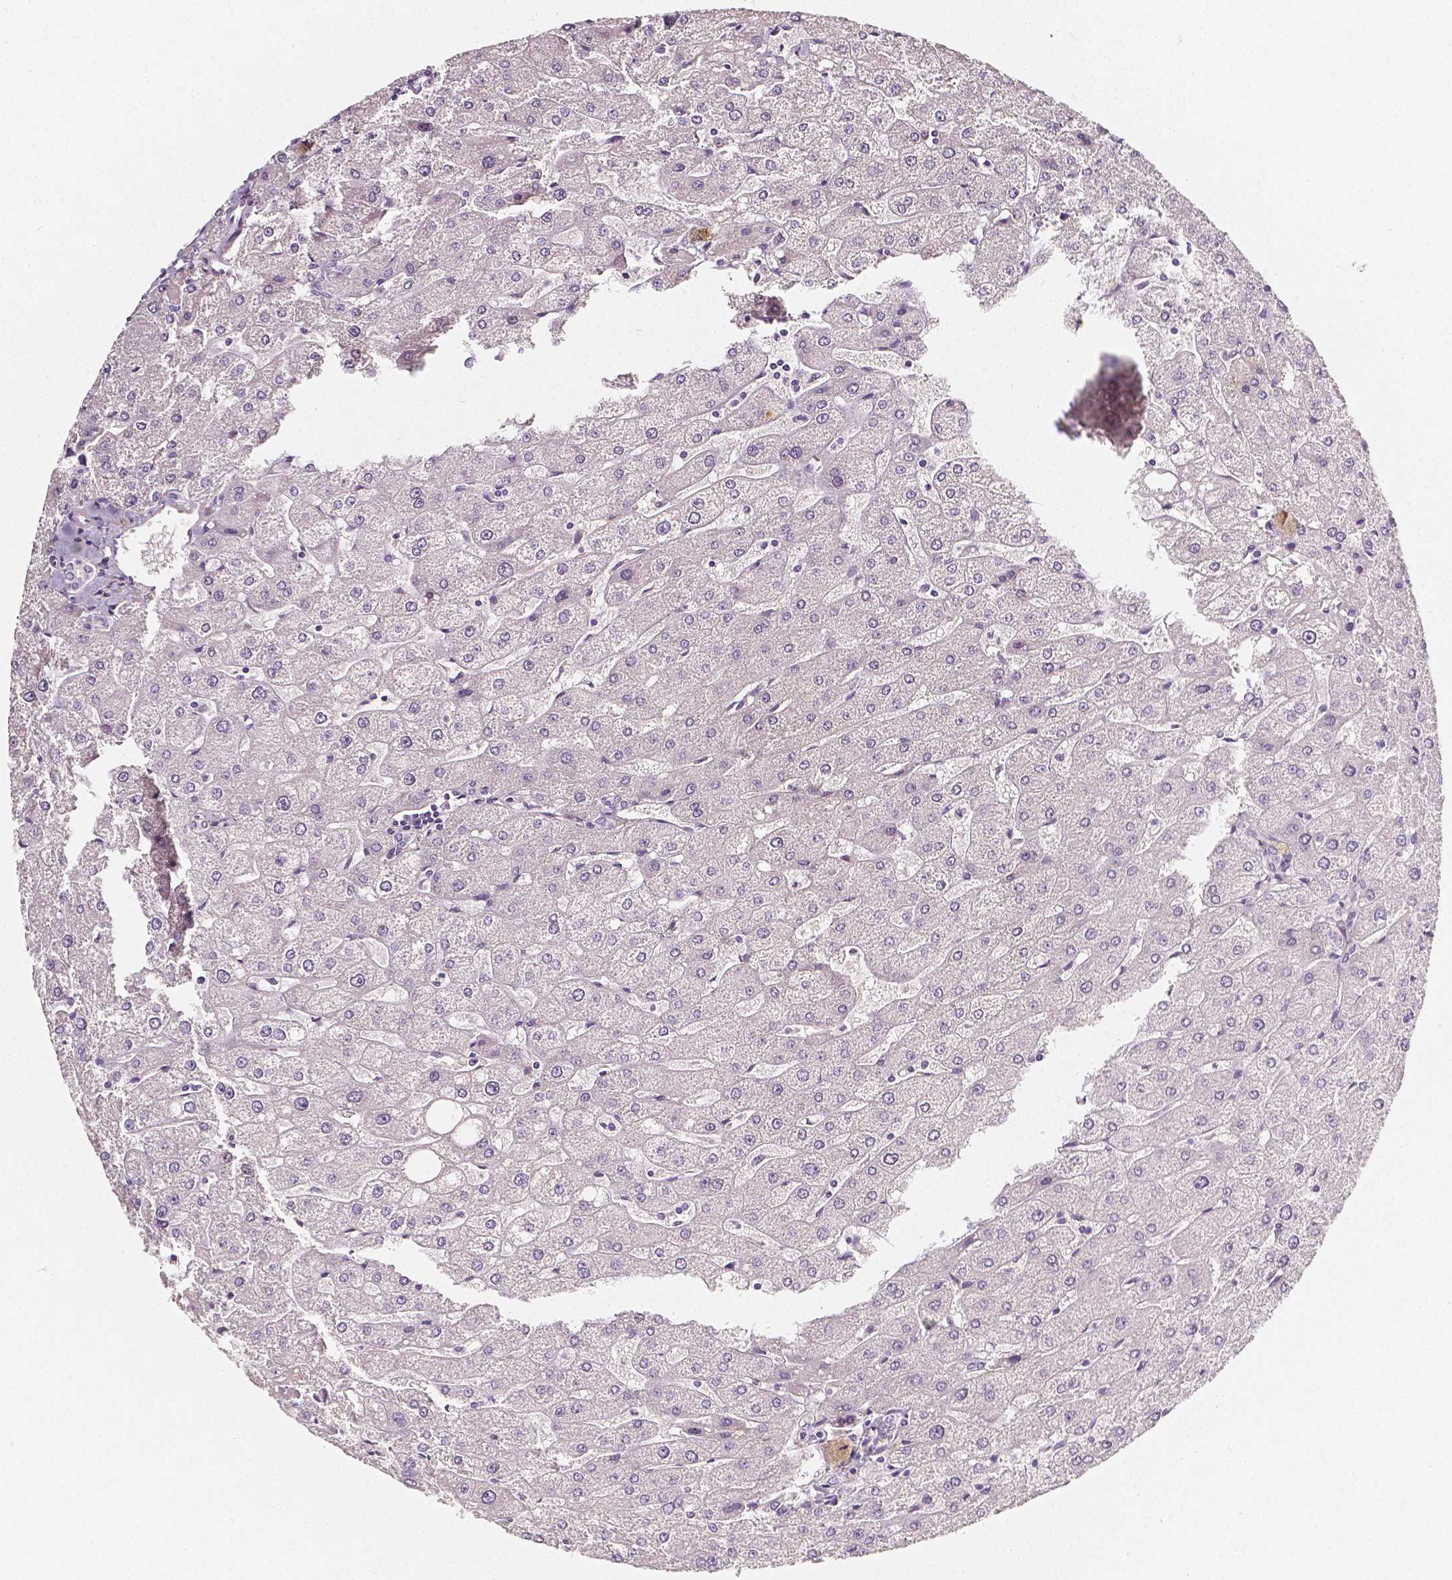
{"staining": {"intensity": "negative", "quantity": "none", "location": "none"}, "tissue": "liver", "cell_type": "Cholangiocytes", "image_type": "normal", "snomed": [{"axis": "morphology", "description": "Normal tissue, NOS"}, {"axis": "topography", "description": "Liver"}], "caption": "Cholangiocytes show no significant staining in unremarkable liver. Nuclei are stained in blue.", "gene": "THY1", "patient": {"sex": "male", "age": 67}}